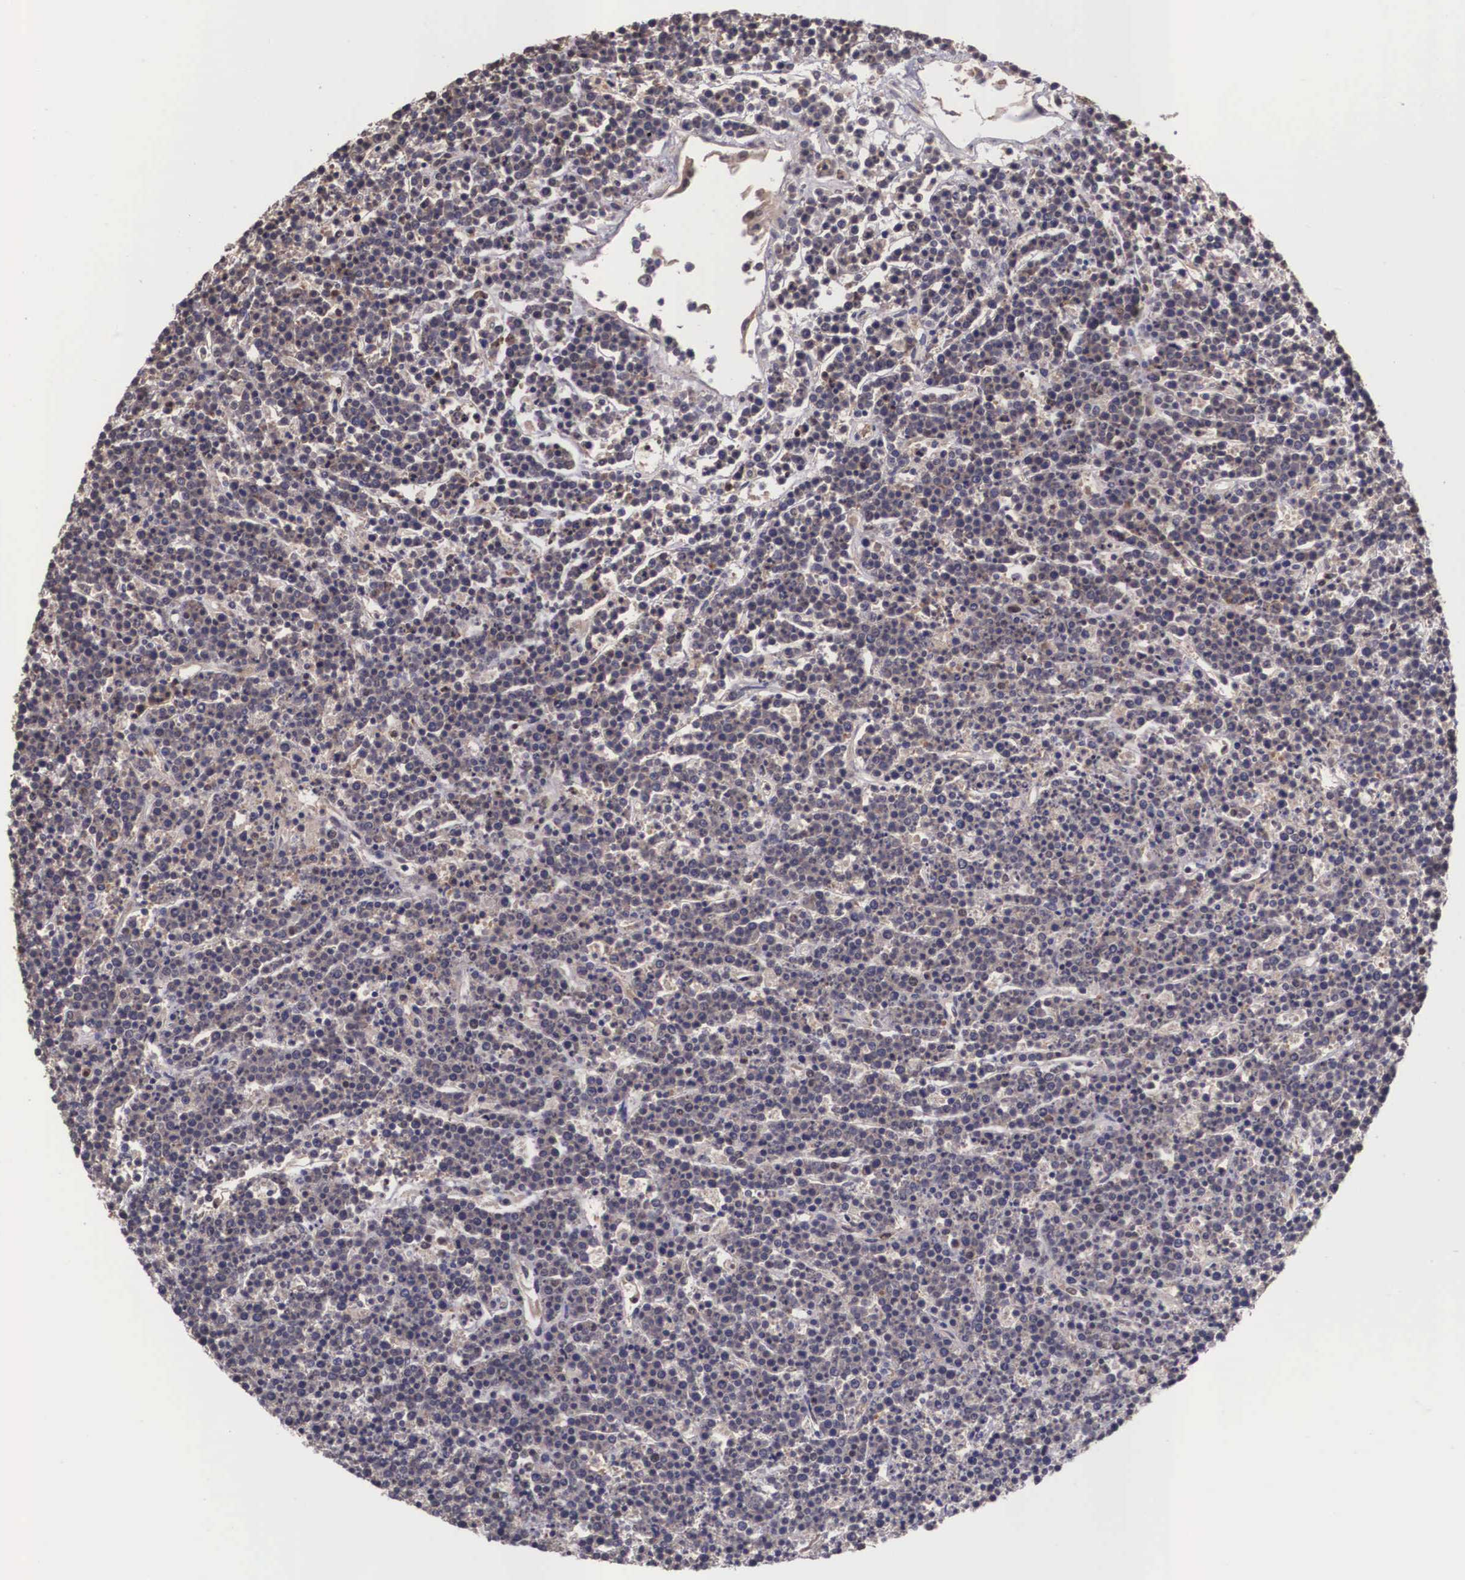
{"staining": {"intensity": "weak", "quantity": "25%-75%", "location": "cytoplasmic/membranous"}, "tissue": "lymphoma", "cell_type": "Tumor cells", "image_type": "cancer", "snomed": [{"axis": "morphology", "description": "Malignant lymphoma, non-Hodgkin's type, High grade"}, {"axis": "topography", "description": "Ovary"}], "caption": "Malignant lymphoma, non-Hodgkin's type (high-grade) stained with DAB immunohistochemistry (IHC) exhibits low levels of weak cytoplasmic/membranous positivity in about 25%-75% of tumor cells.", "gene": "VASH1", "patient": {"sex": "female", "age": 56}}